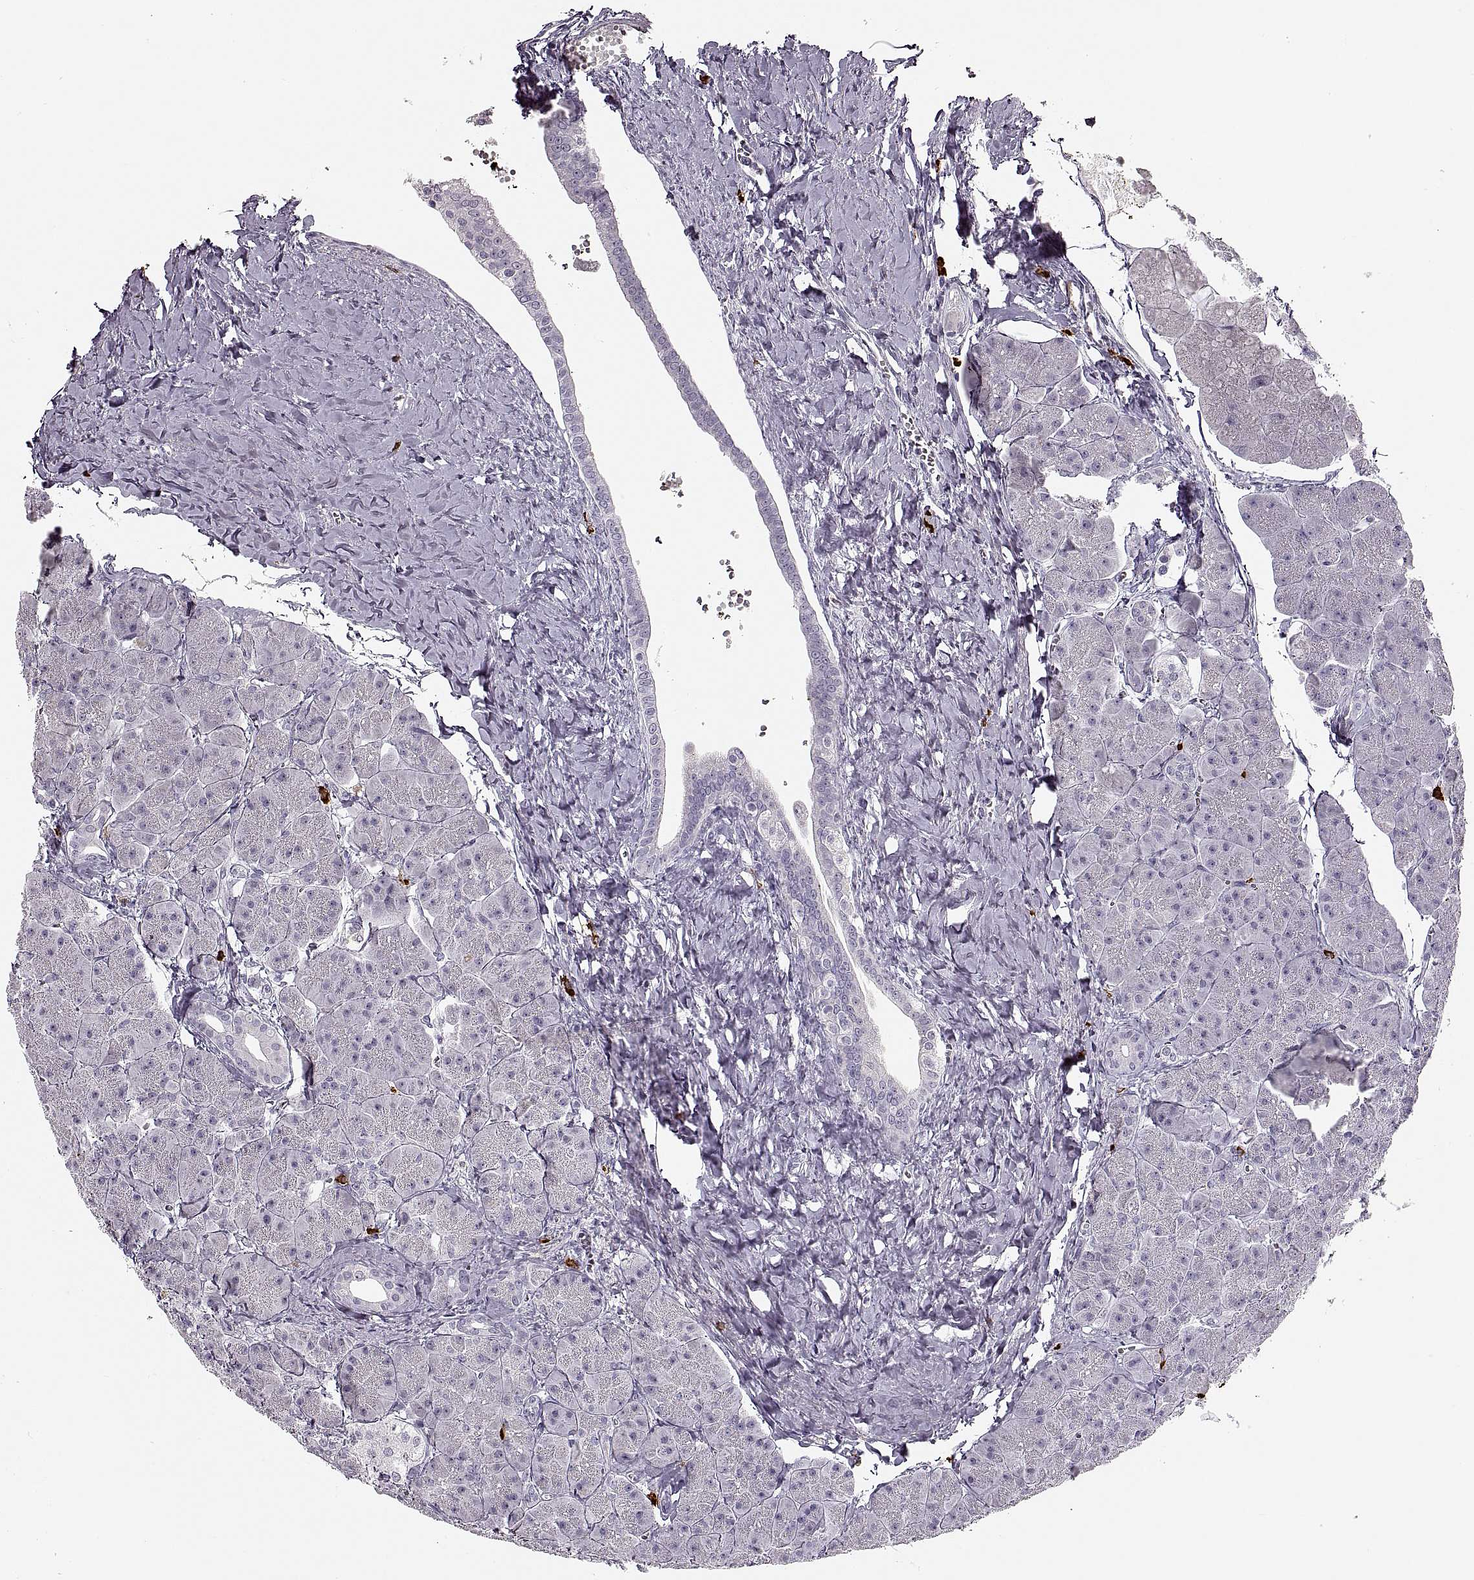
{"staining": {"intensity": "negative", "quantity": "none", "location": "none"}, "tissue": "pancreas", "cell_type": "Exocrine glandular cells", "image_type": "normal", "snomed": [{"axis": "morphology", "description": "Normal tissue, NOS"}, {"axis": "topography", "description": "Adipose tissue"}, {"axis": "topography", "description": "Pancreas"}, {"axis": "topography", "description": "Peripheral nerve tissue"}], "caption": "Exocrine glandular cells are negative for protein expression in benign human pancreas. (Brightfield microscopy of DAB (3,3'-diaminobenzidine) immunohistochemistry (IHC) at high magnification).", "gene": "CNTN1", "patient": {"sex": "female", "age": 58}}